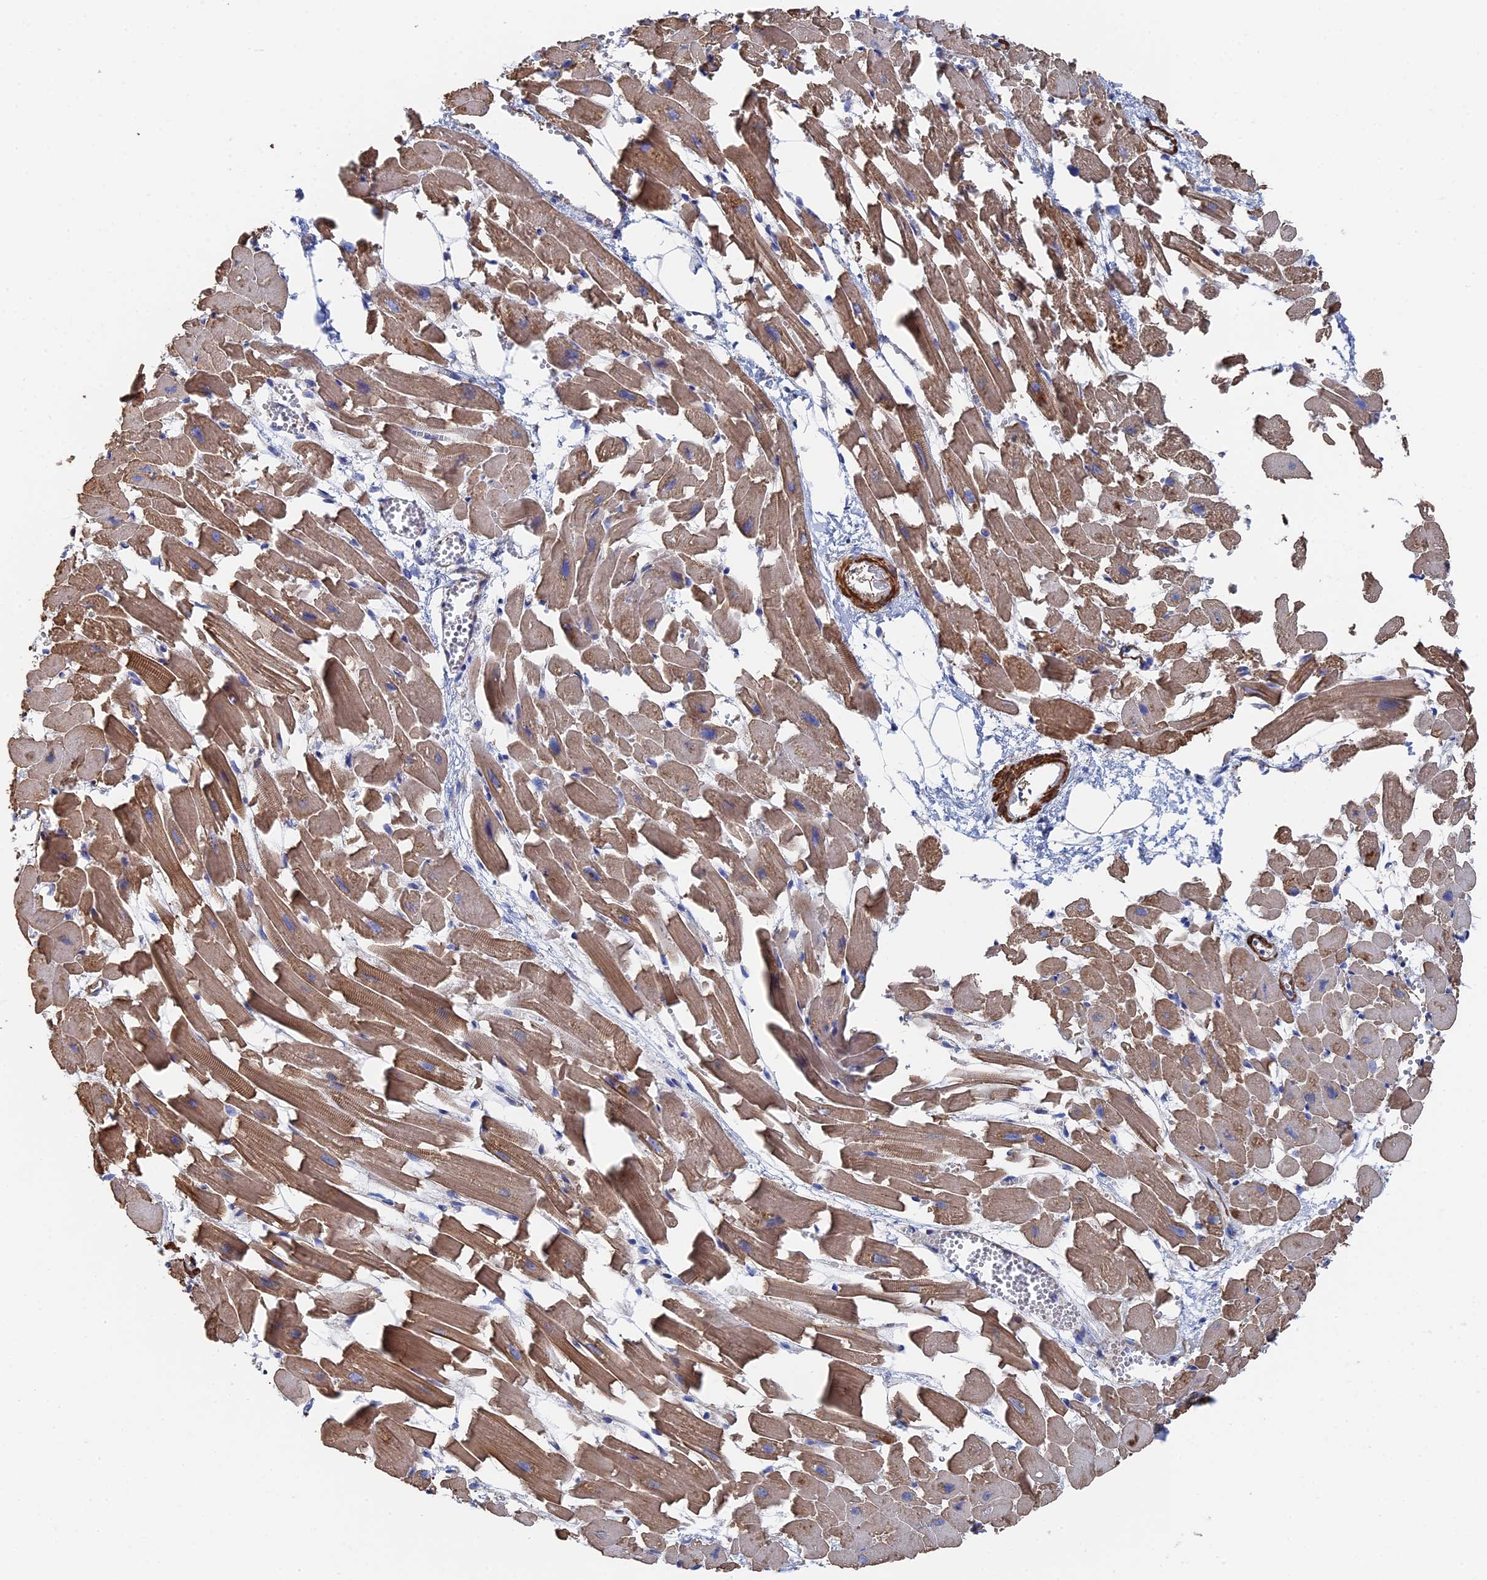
{"staining": {"intensity": "moderate", "quantity": ">75%", "location": "cytoplasmic/membranous"}, "tissue": "heart muscle", "cell_type": "Cardiomyocytes", "image_type": "normal", "snomed": [{"axis": "morphology", "description": "Normal tissue, NOS"}, {"axis": "topography", "description": "Heart"}], "caption": "Immunohistochemical staining of unremarkable human heart muscle exhibits medium levels of moderate cytoplasmic/membranous expression in about >75% of cardiomyocytes. Using DAB (brown) and hematoxylin (blue) stains, captured at high magnification using brightfield microscopy.", "gene": "STRA6", "patient": {"sex": "female", "age": 64}}